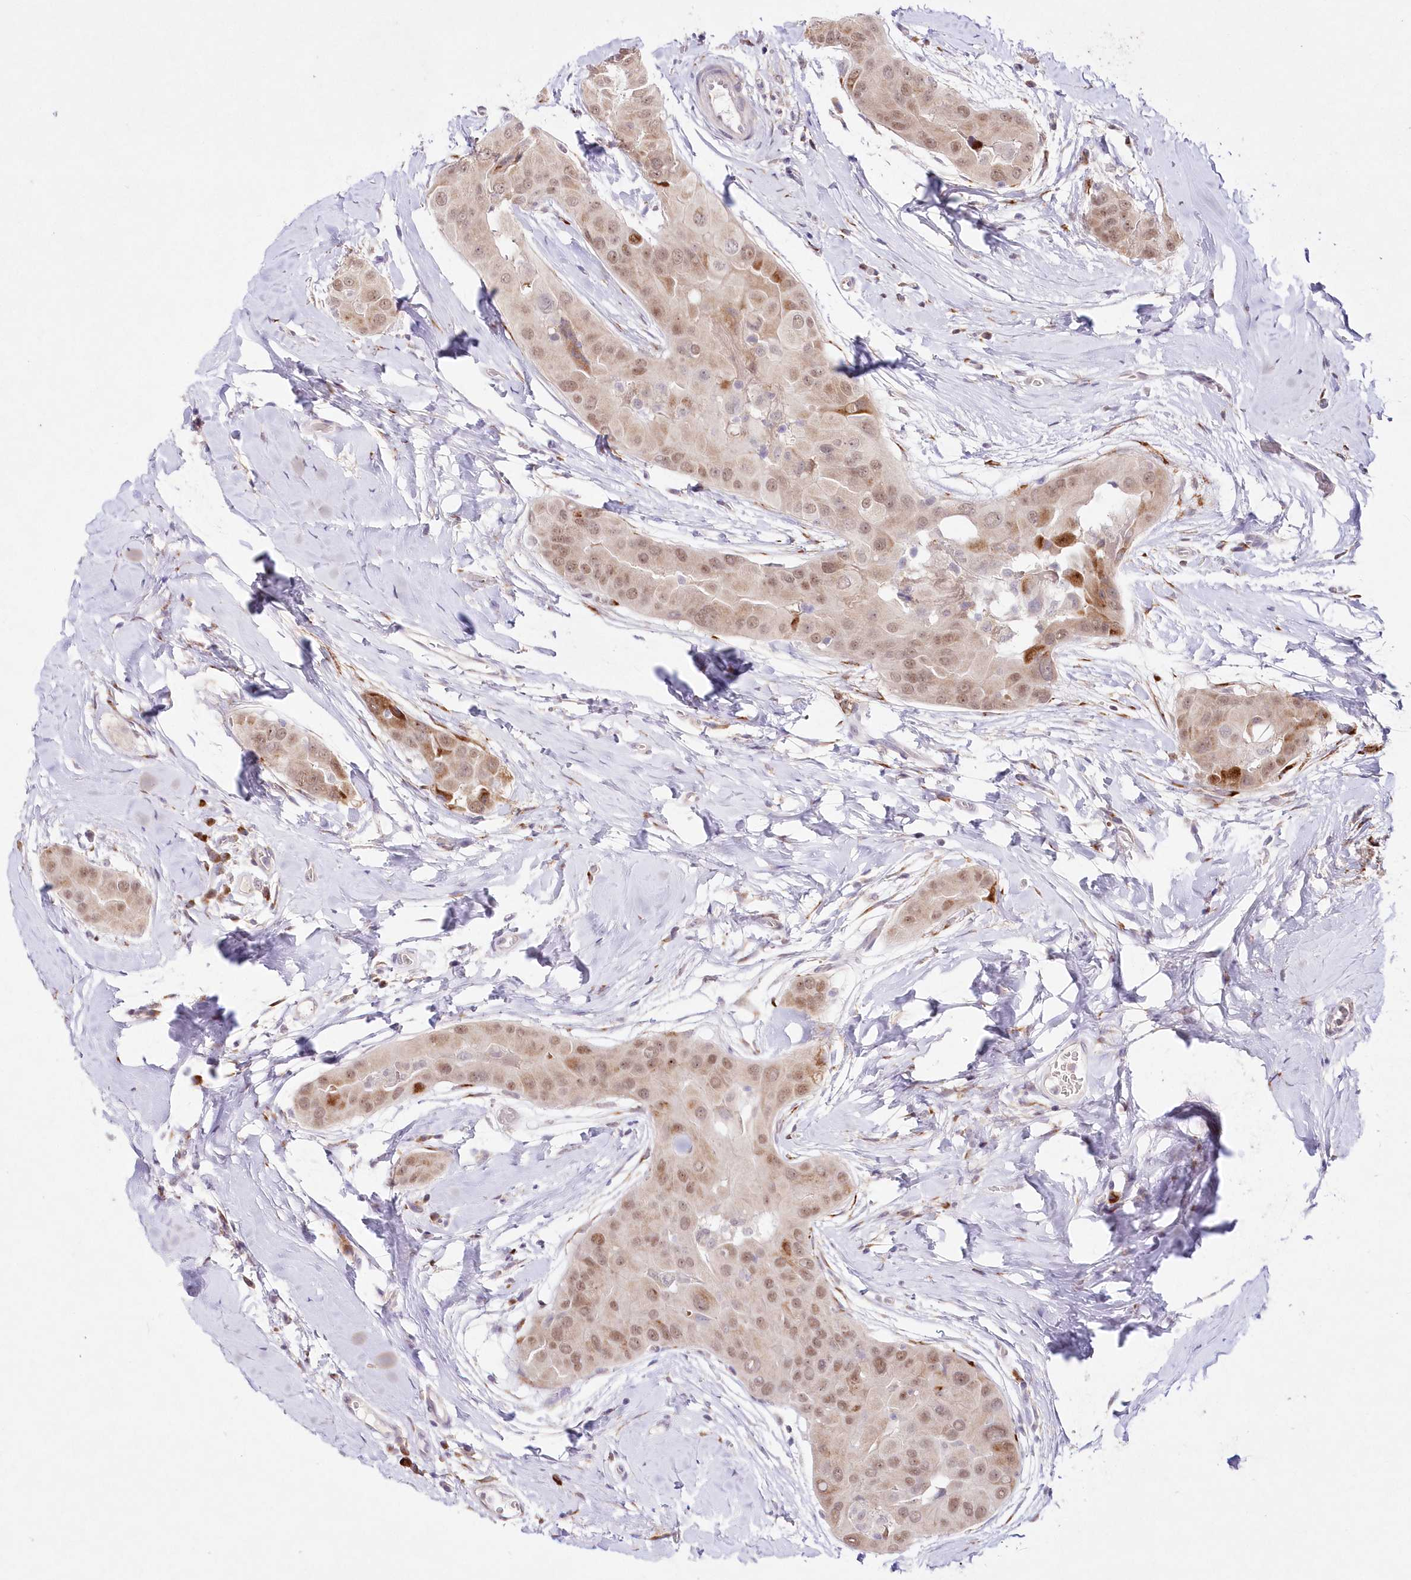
{"staining": {"intensity": "weak", "quantity": ">75%", "location": "nuclear"}, "tissue": "thyroid cancer", "cell_type": "Tumor cells", "image_type": "cancer", "snomed": [{"axis": "morphology", "description": "Papillary adenocarcinoma, NOS"}, {"axis": "topography", "description": "Thyroid gland"}], "caption": "Protein staining of thyroid cancer (papillary adenocarcinoma) tissue reveals weak nuclear positivity in approximately >75% of tumor cells.", "gene": "LDB1", "patient": {"sex": "male", "age": 33}}